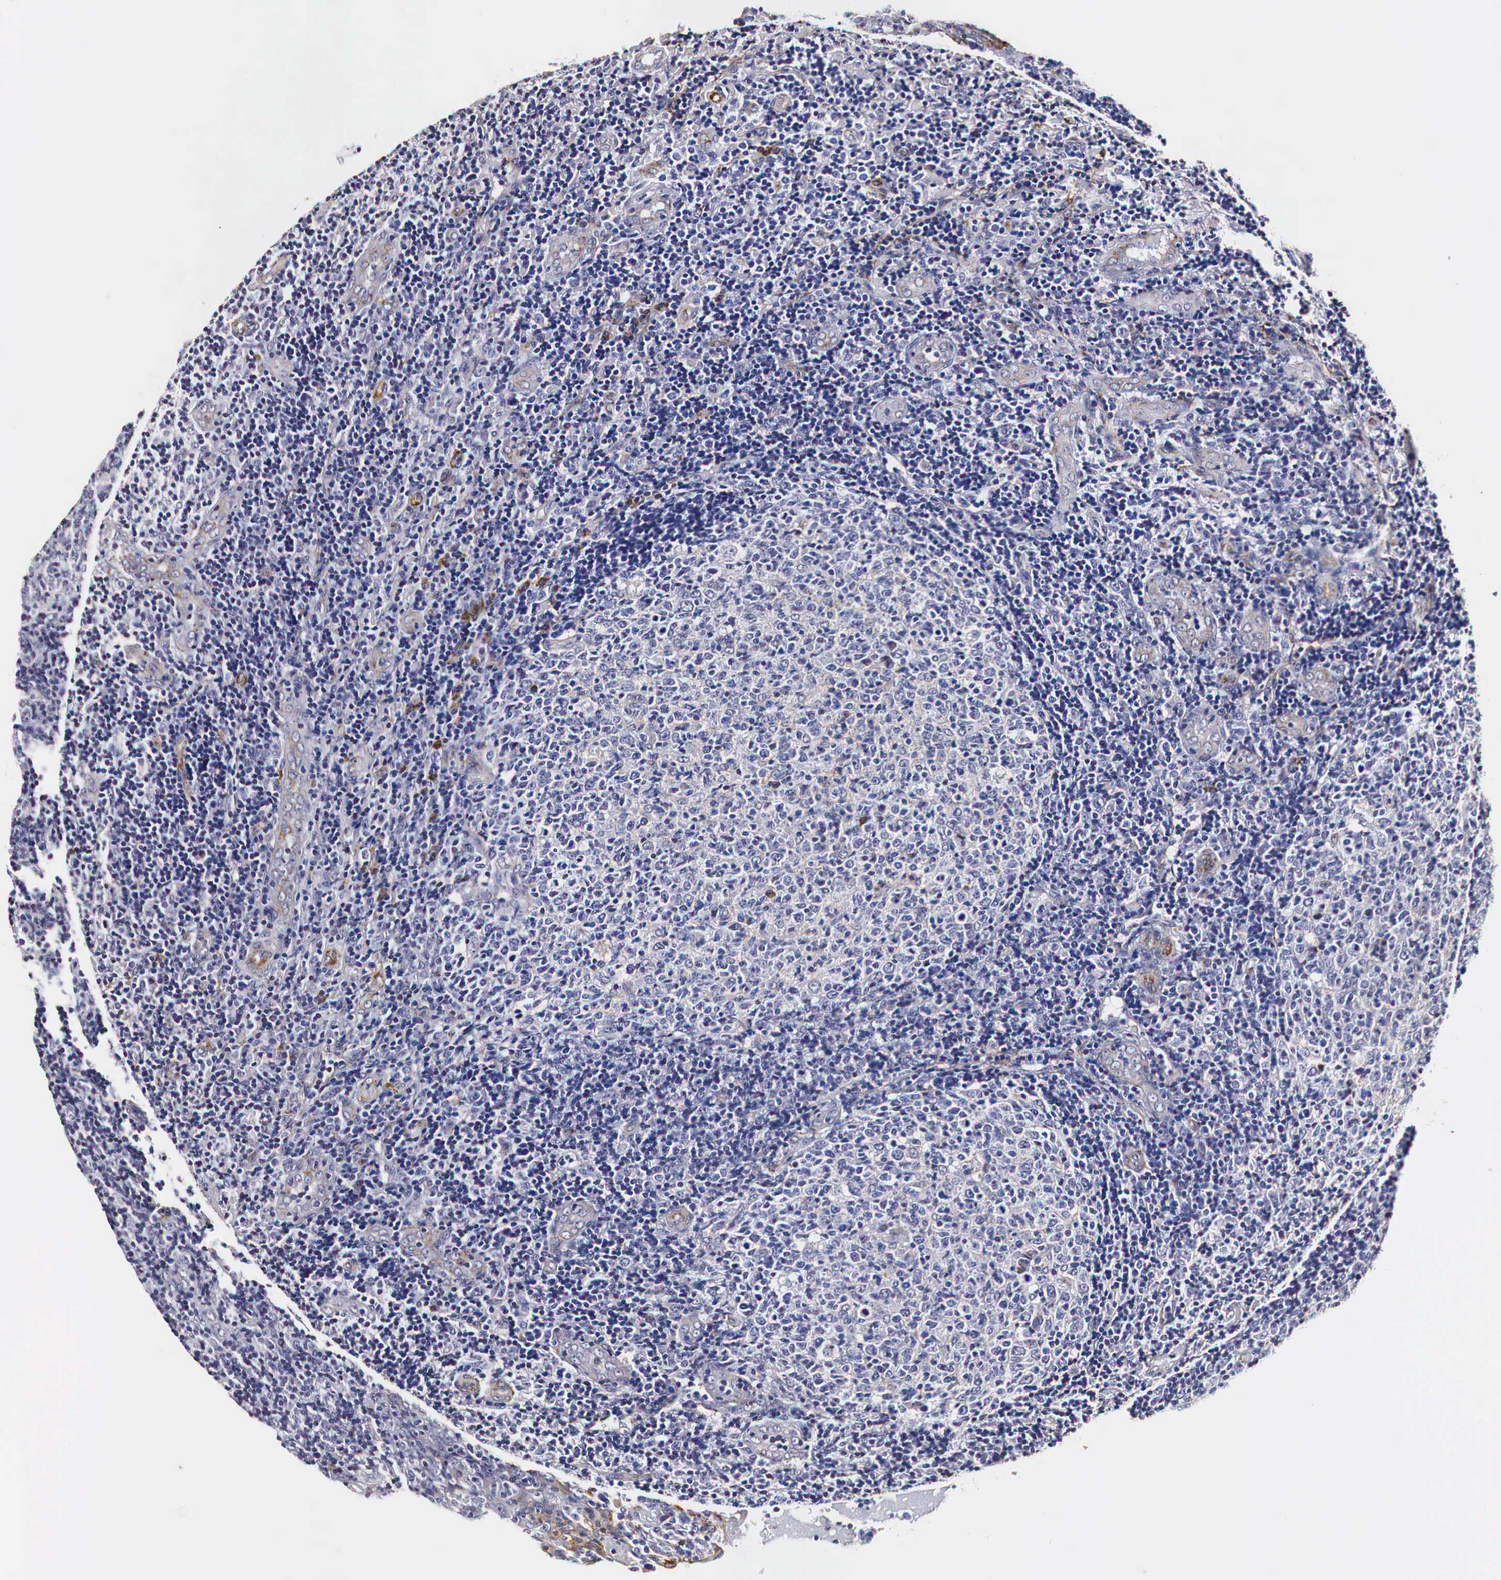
{"staining": {"intensity": "negative", "quantity": "none", "location": "none"}, "tissue": "tonsil", "cell_type": "Germinal center cells", "image_type": "normal", "snomed": [{"axis": "morphology", "description": "Normal tissue, NOS"}, {"axis": "topography", "description": "Tonsil"}], "caption": "High magnification brightfield microscopy of unremarkable tonsil stained with DAB (brown) and counterstained with hematoxylin (blue): germinal center cells show no significant positivity. (DAB IHC visualized using brightfield microscopy, high magnification).", "gene": "CKAP4", "patient": {"sex": "female", "age": 3}}